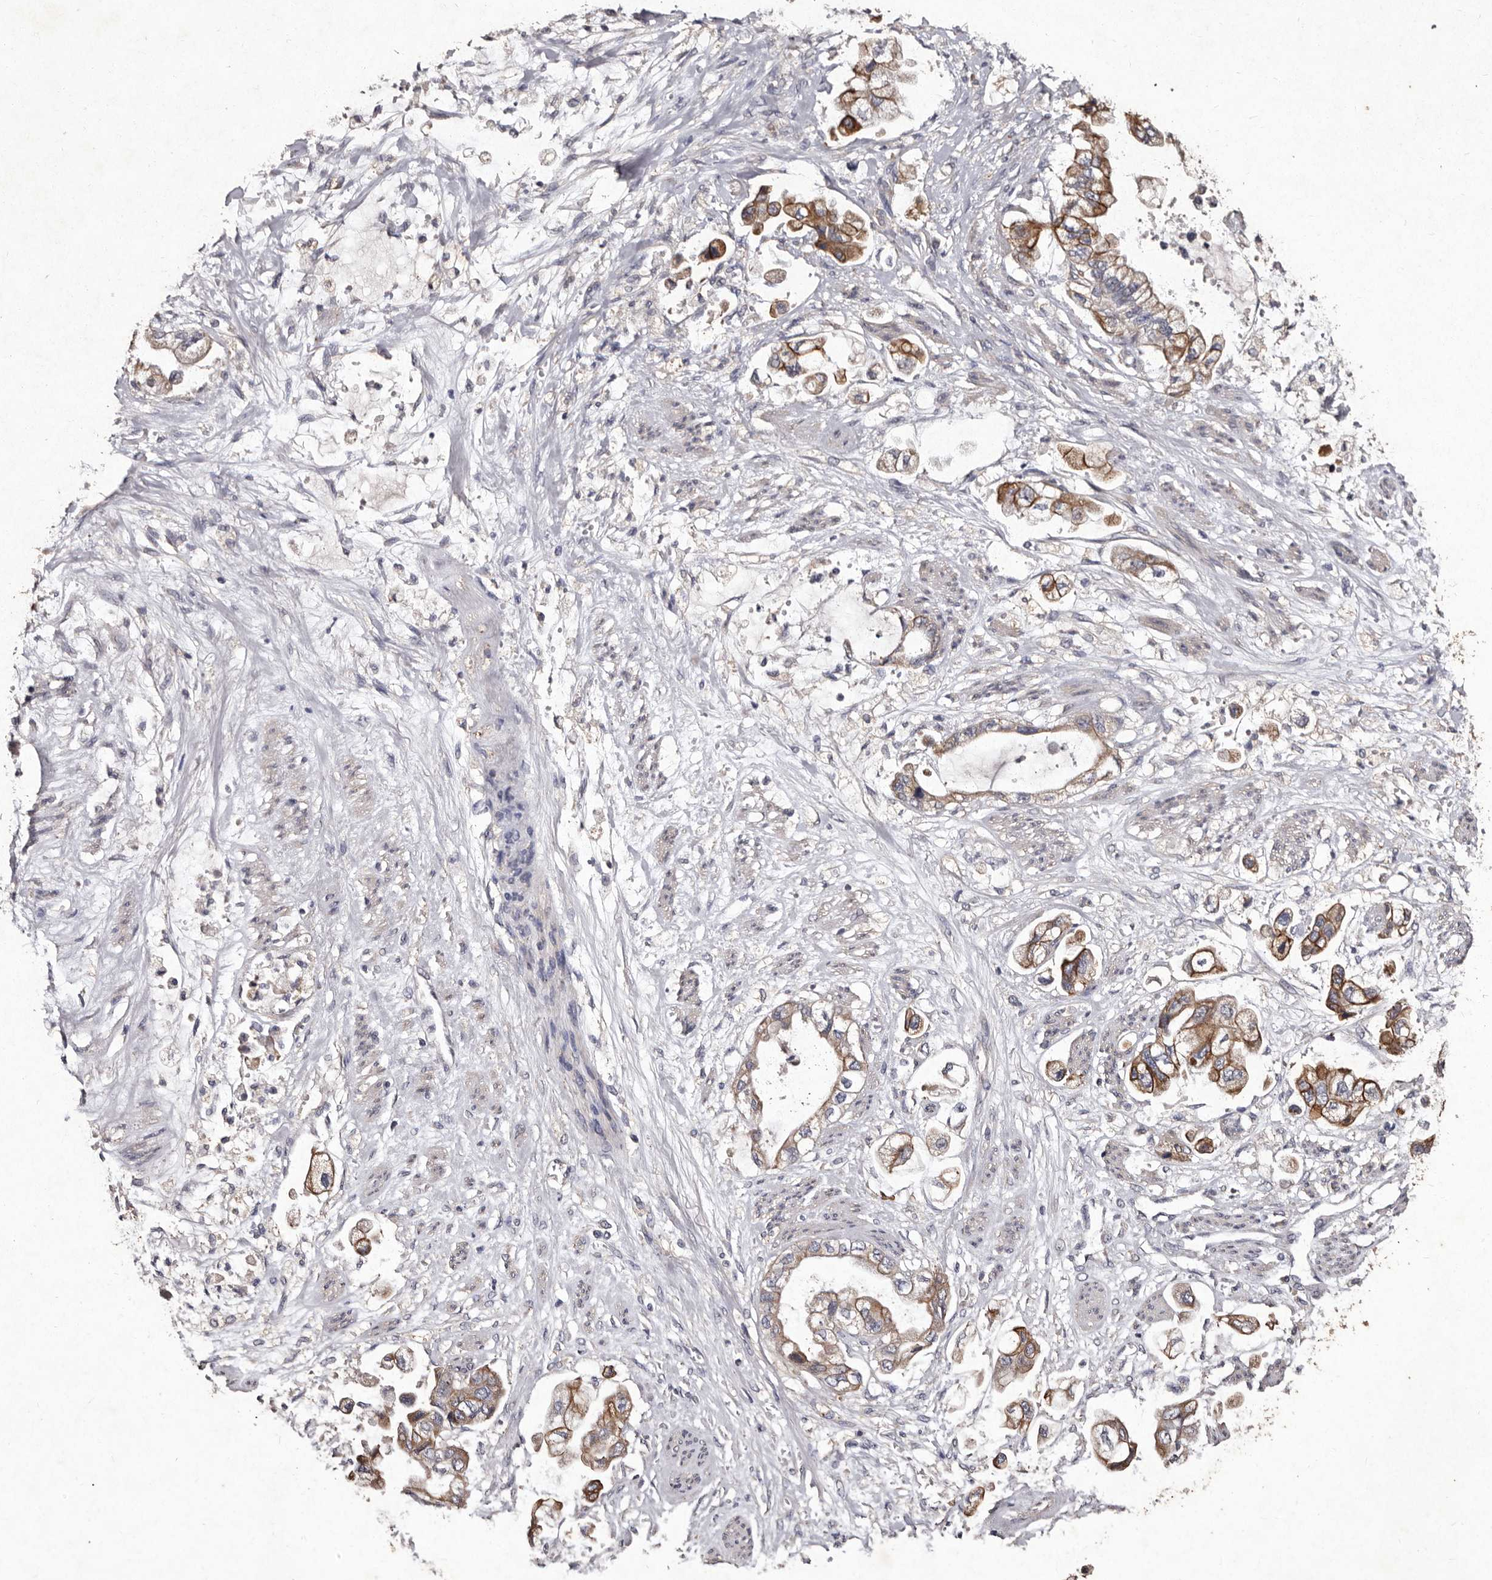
{"staining": {"intensity": "moderate", "quantity": ">75%", "location": "cytoplasmic/membranous"}, "tissue": "stomach cancer", "cell_type": "Tumor cells", "image_type": "cancer", "snomed": [{"axis": "morphology", "description": "Adenocarcinoma, NOS"}, {"axis": "topography", "description": "Stomach"}], "caption": "IHC (DAB) staining of human stomach cancer shows moderate cytoplasmic/membranous protein positivity in approximately >75% of tumor cells.", "gene": "TFB1M", "patient": {"sex": "male", "age": 62}}